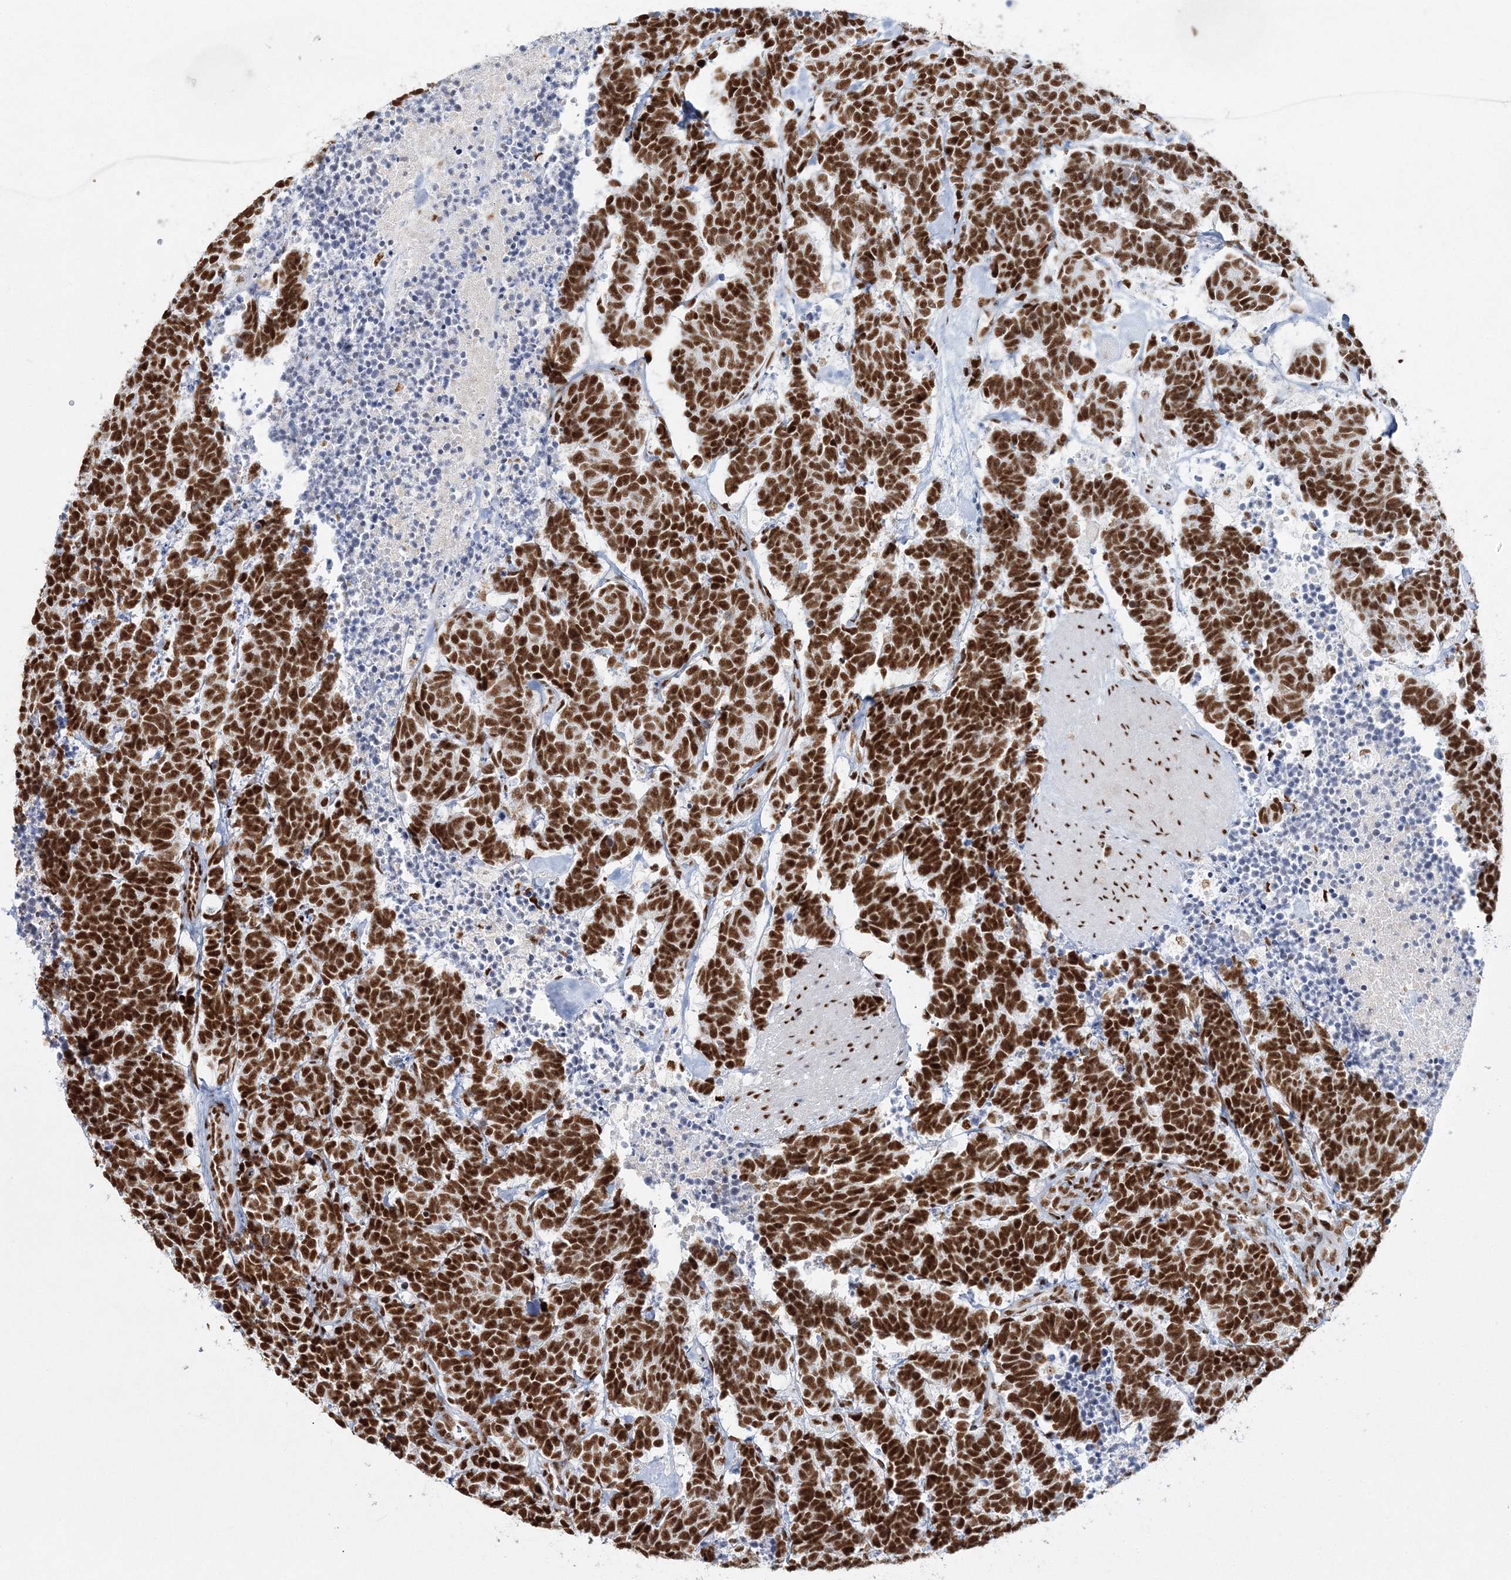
{"staining": {"intensity": "strong", "quantity": ">75%", "location": "nuclear"}, "tissue": "carcinoid", "cell_type": "Tumor cells", "image_type": "cancer", "snomed": [{"axis": "morphology", "description": "Carcinoma, NOS"}, {"axis": "morphology", "description": "Carcinoid, malignant, NOS"}, {"axis": "topography", "description": "Urinary bladder"}], "caption": "High-power microscopy captured an IHC image of carcinoma, revealing strong nuclear expression in approximately >75% of tumor cells.", "gene": "QRICH1", "patient": {"sex": "male", "age": 57}}